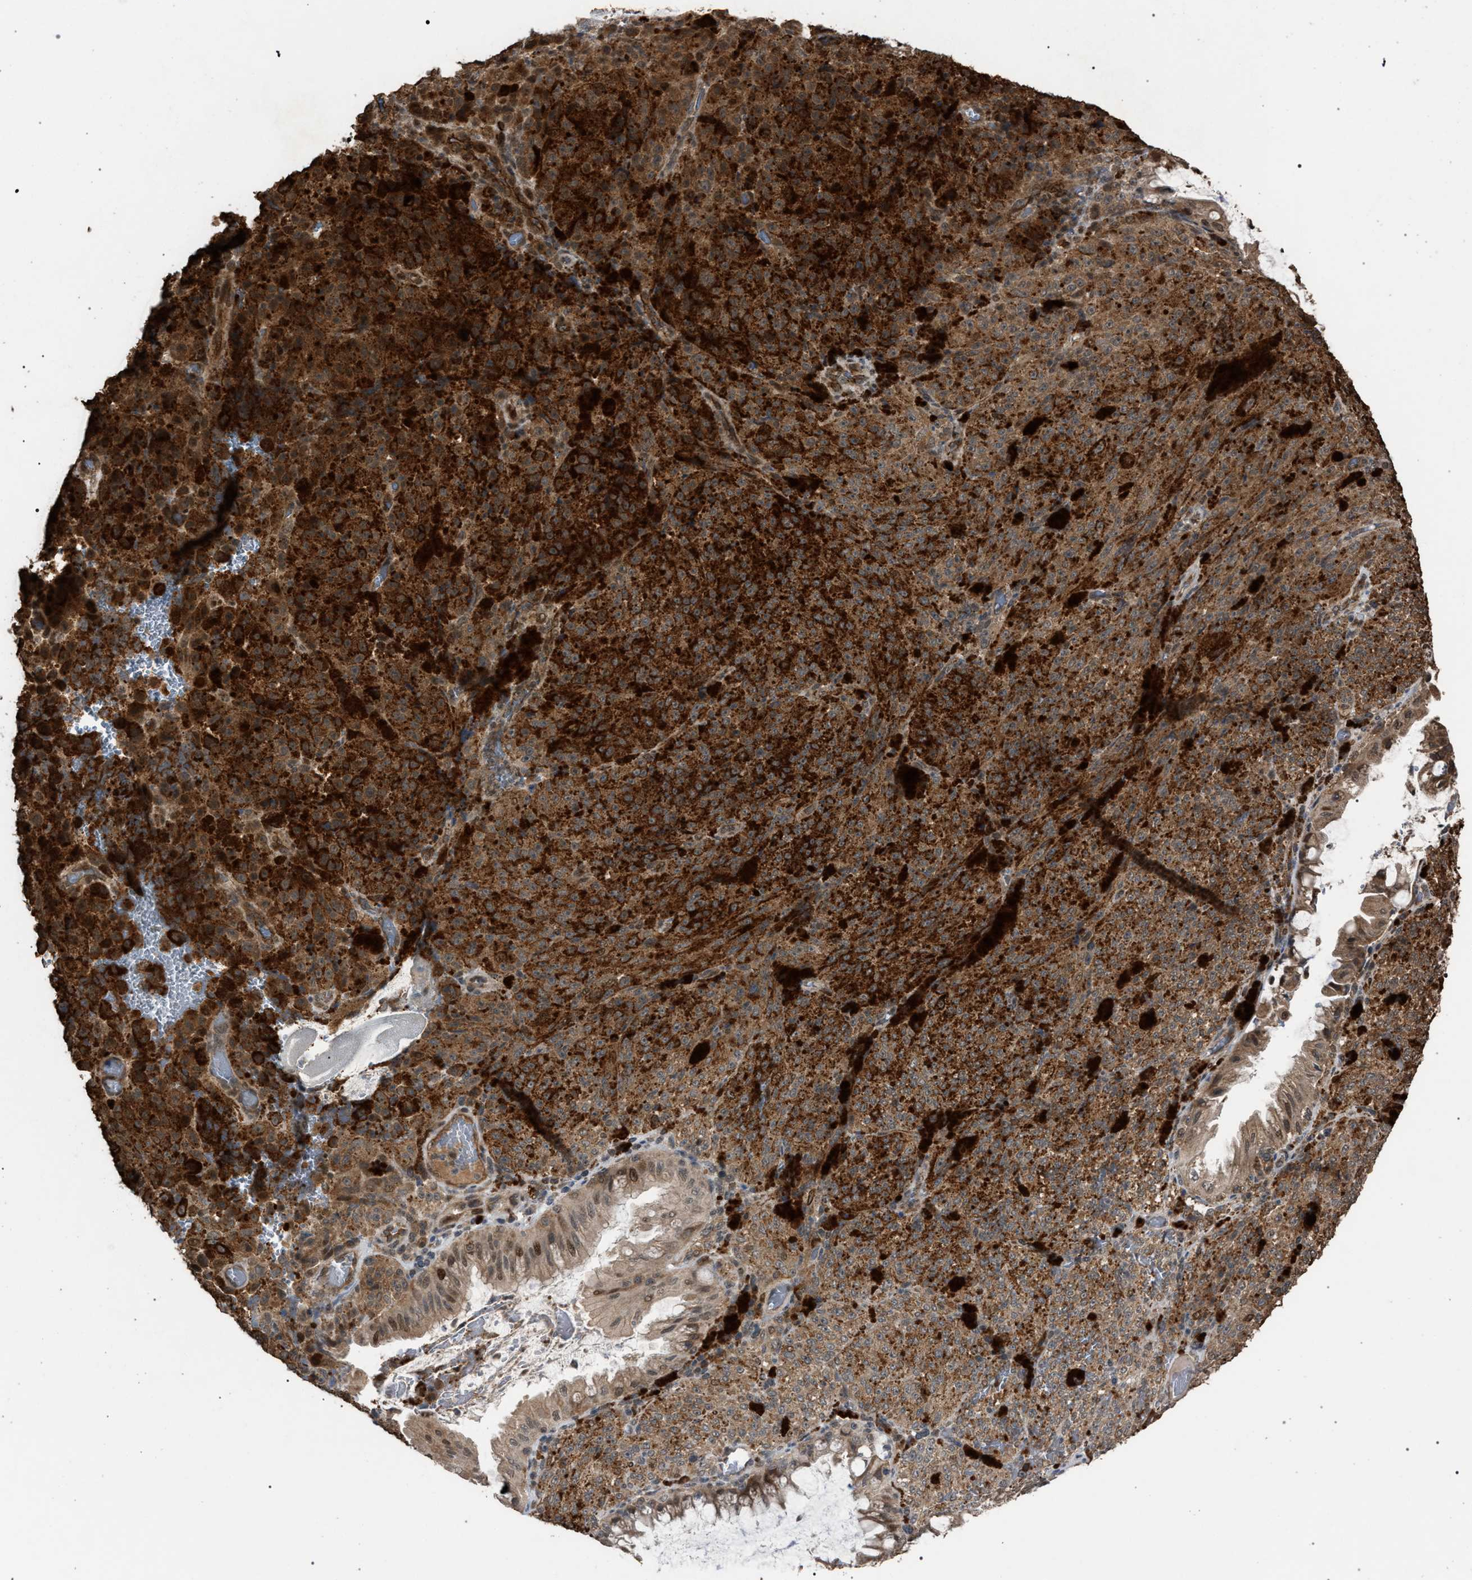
{"staining": {"intensity": "moderate", "quantity": ">75%", "location": "cytoplasmic/membranous"}, "tissue": "melanoma", "cell_type": "Tumor cells", "image_type": "cancer", "snomed": [{"axis": "morphology", "description": "Malignant melanoma, NOS"}, {"axis": "topography", "description": "Rectum"}], "caption": "The histopathology image displays a brown stain indicating the presence of a protein in the cytoplasmic/membranous of tumor cells in malignant melanoma.", "gene": "NAA35", "patient": {"sex": "female", "age": 81}}